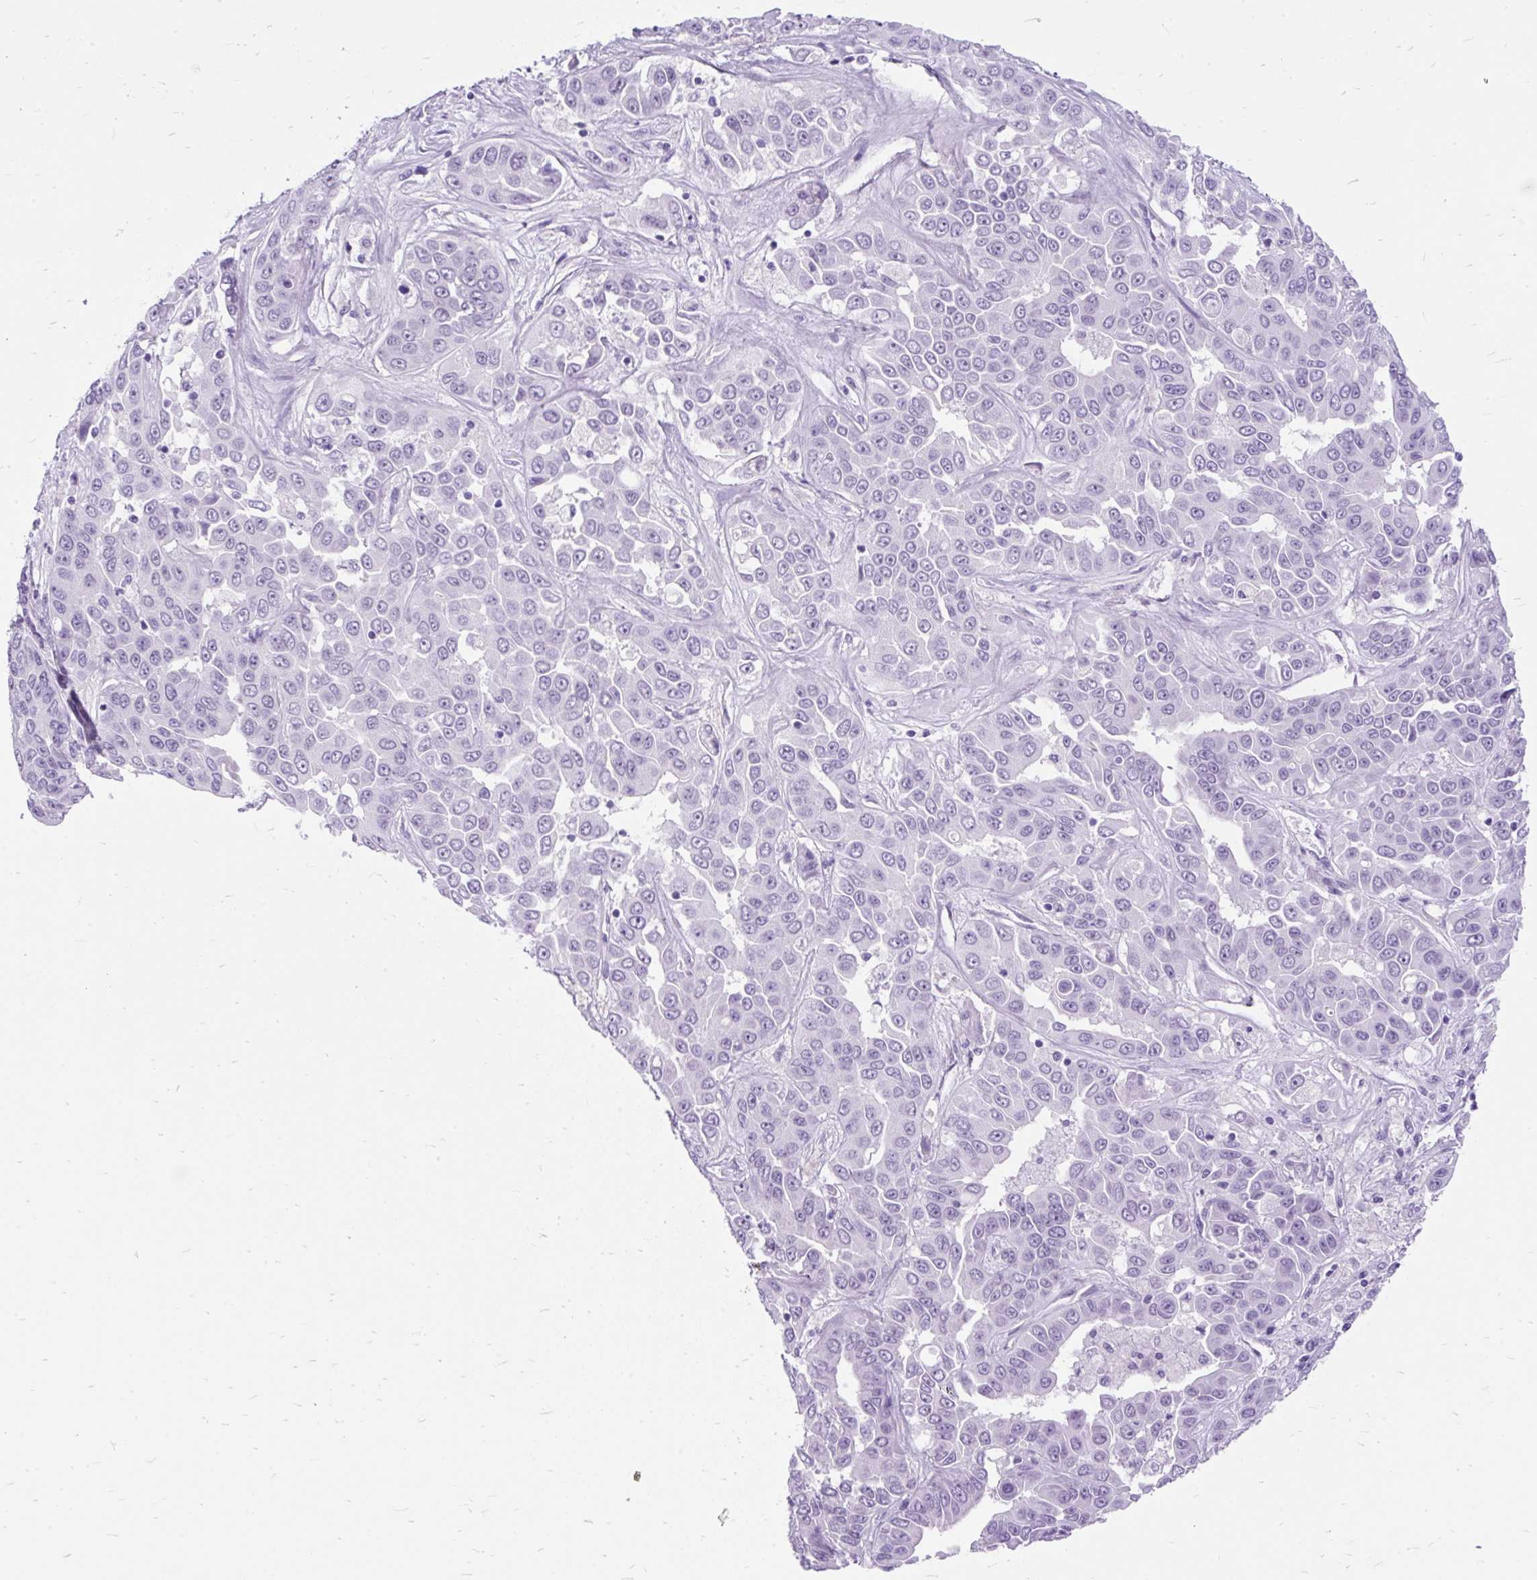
{"staining": {"intensity": "negative", "quantity": "none", "location": "none"}, "tissue": "liver cancer", "cell_type": "Tumor cells", "image_type": "cancer", "snomed": [{"axis": "morphology", "description": "Cholangiocarcinoma"}, {"axis": "topography", "description": "Liver"}], "caption": "IHC of human liver cancer exhibits no staining in tumor cells. (IHC, brightfield microscopy, high magnification).", "gene": "SCGB1A1", "patient": {"sex": "female", "age": 52}}